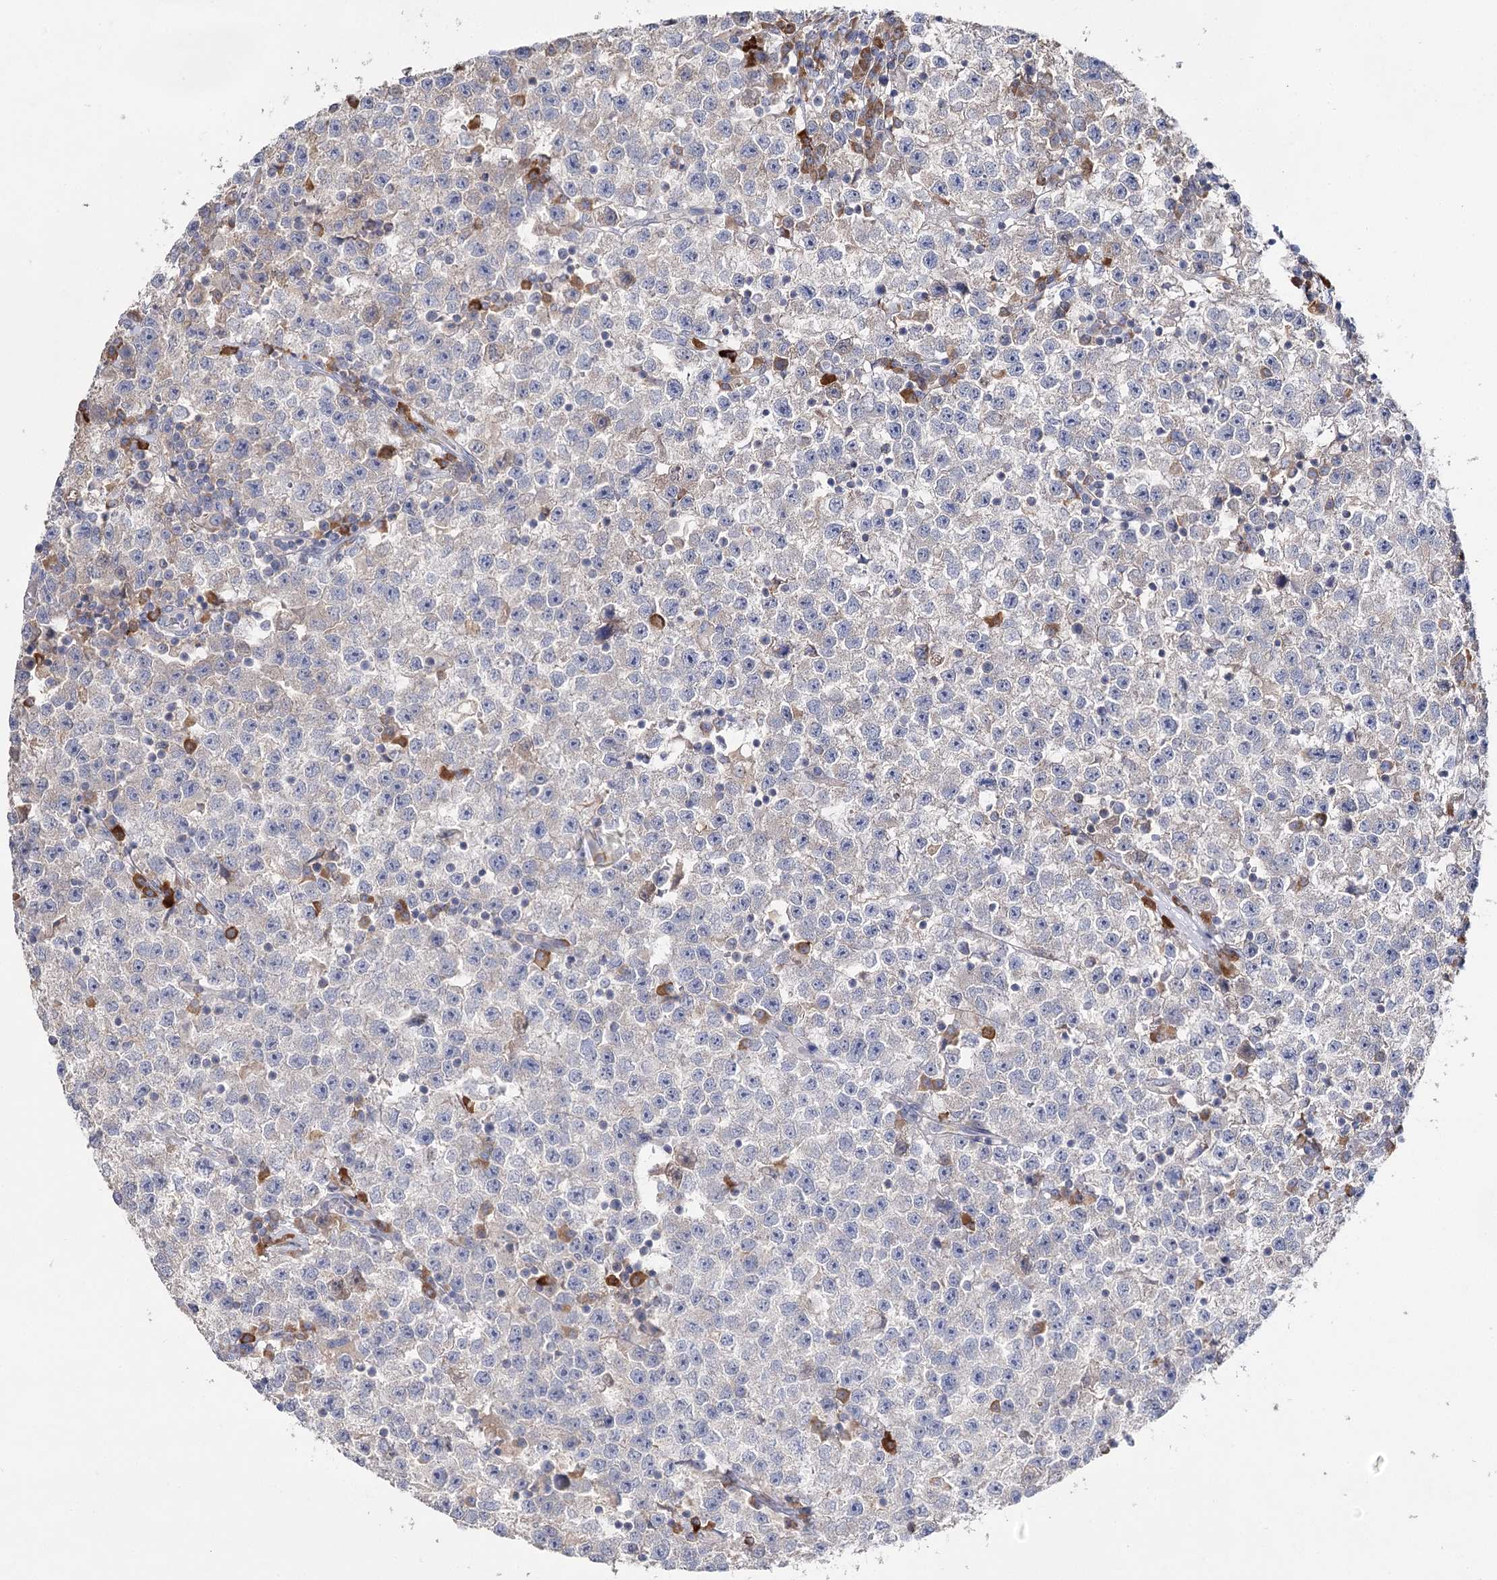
{"staining": {"intensity": "negative", "quantity": "none", "location": "none"}, "tissue": "testis cancer", "cell_type": "Tumor cells", "image_type": "cancer", "snomed": [{"axis": "morphology", "description": "Seminoma, NOS"}, {"axis": "topography", "description": "Testis"}], "caption": "Immunohistochemical staining of human testis seminoma shows no significant expression in tumor cells.", "gene": "IL1RAP", "patient": {"sex": "male", "age": 22}}